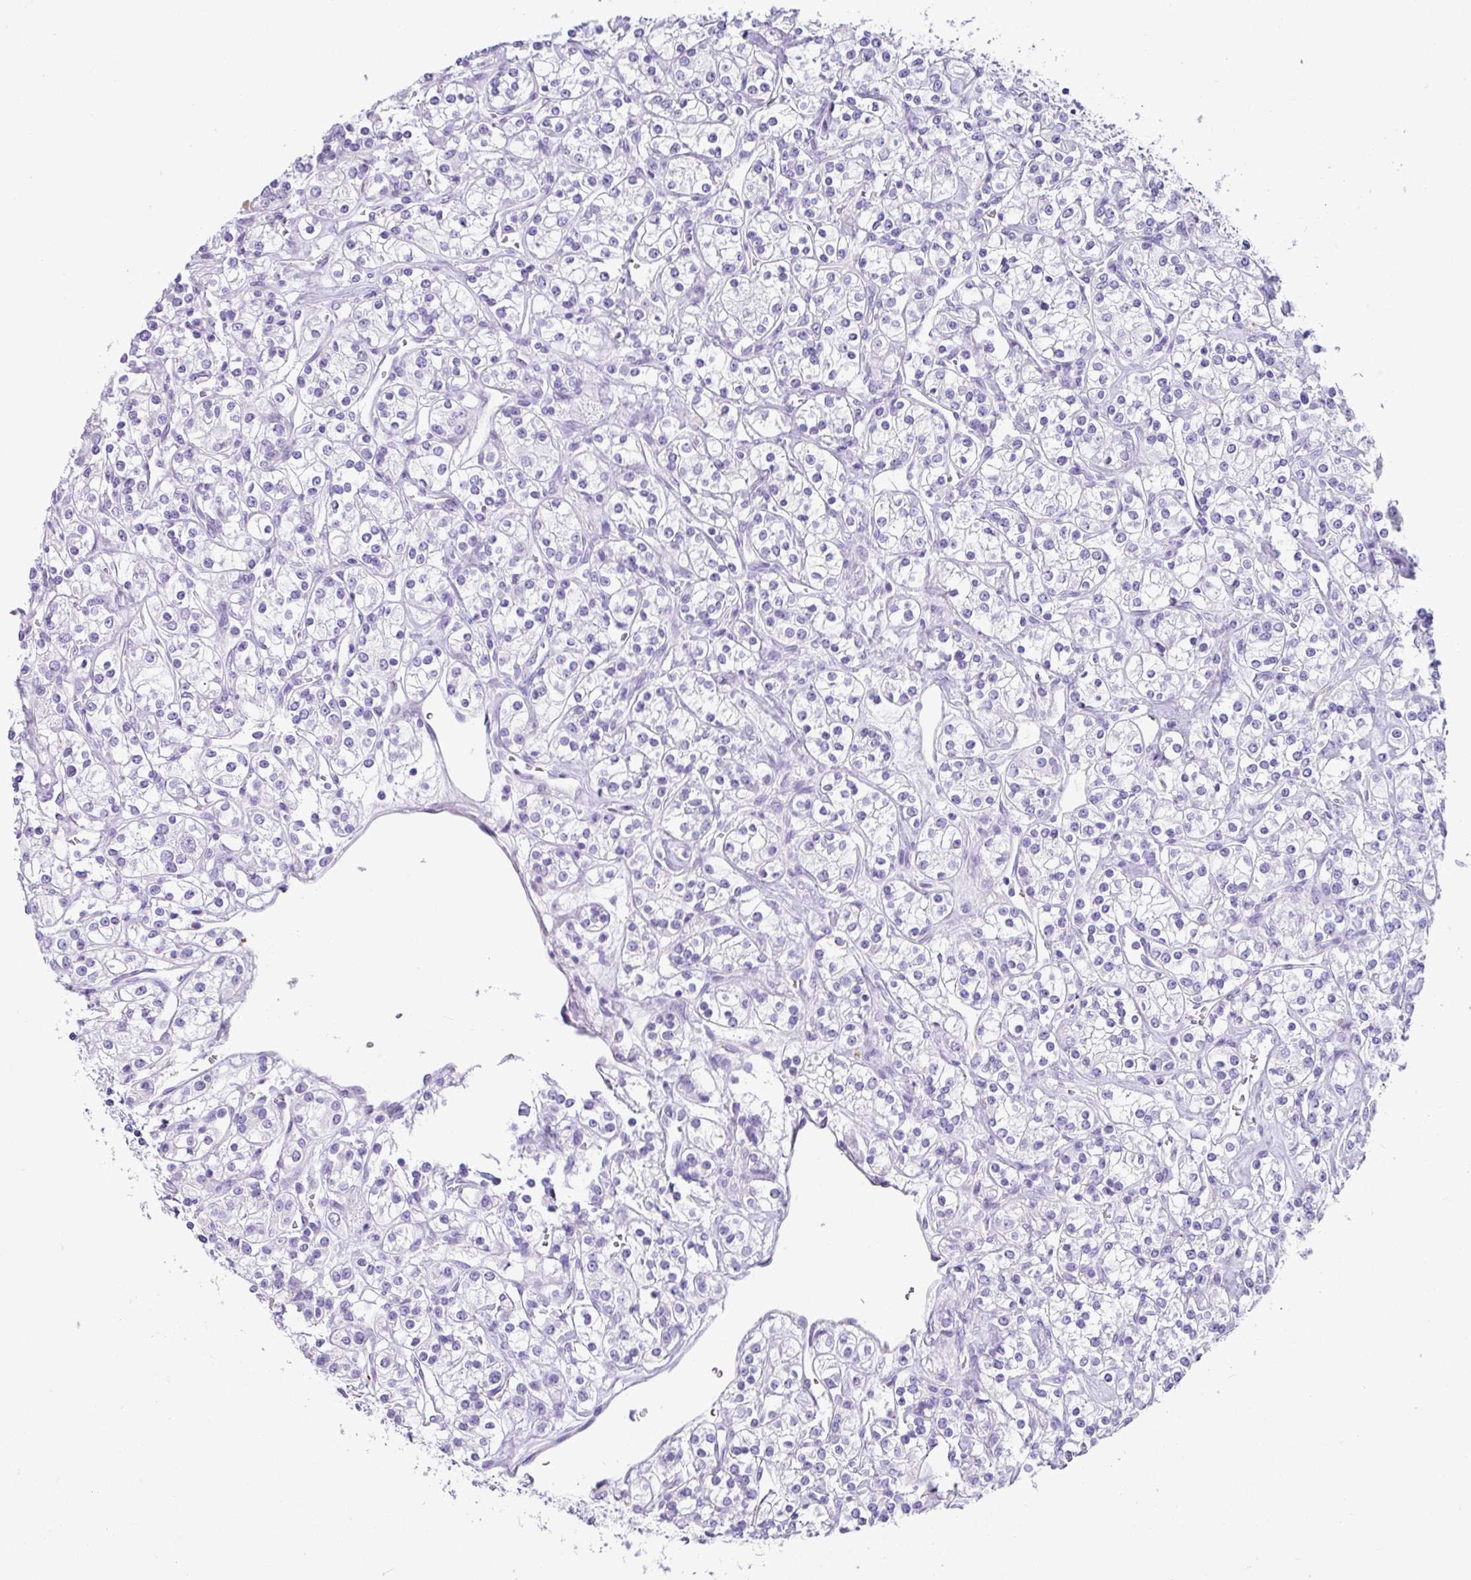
{"staining": {"intensity": "negative", "quantity": "none", "location": "none"}, "tissue": "renal cancer", "cell_type": "Tumor cells", "image_type": "cancer", "snomed": [{"axis": "morphology", "description": "Adenocarcinoma, NOS"}, {"axis": "topography", "description": "Kidney"}], "caption": "Immunohistochemical staining of adenocarcinoma (renal) shows no significant staining in tumor cells.", "gene": "ZG16", "patient": {"sex": "male", "age": 77}}